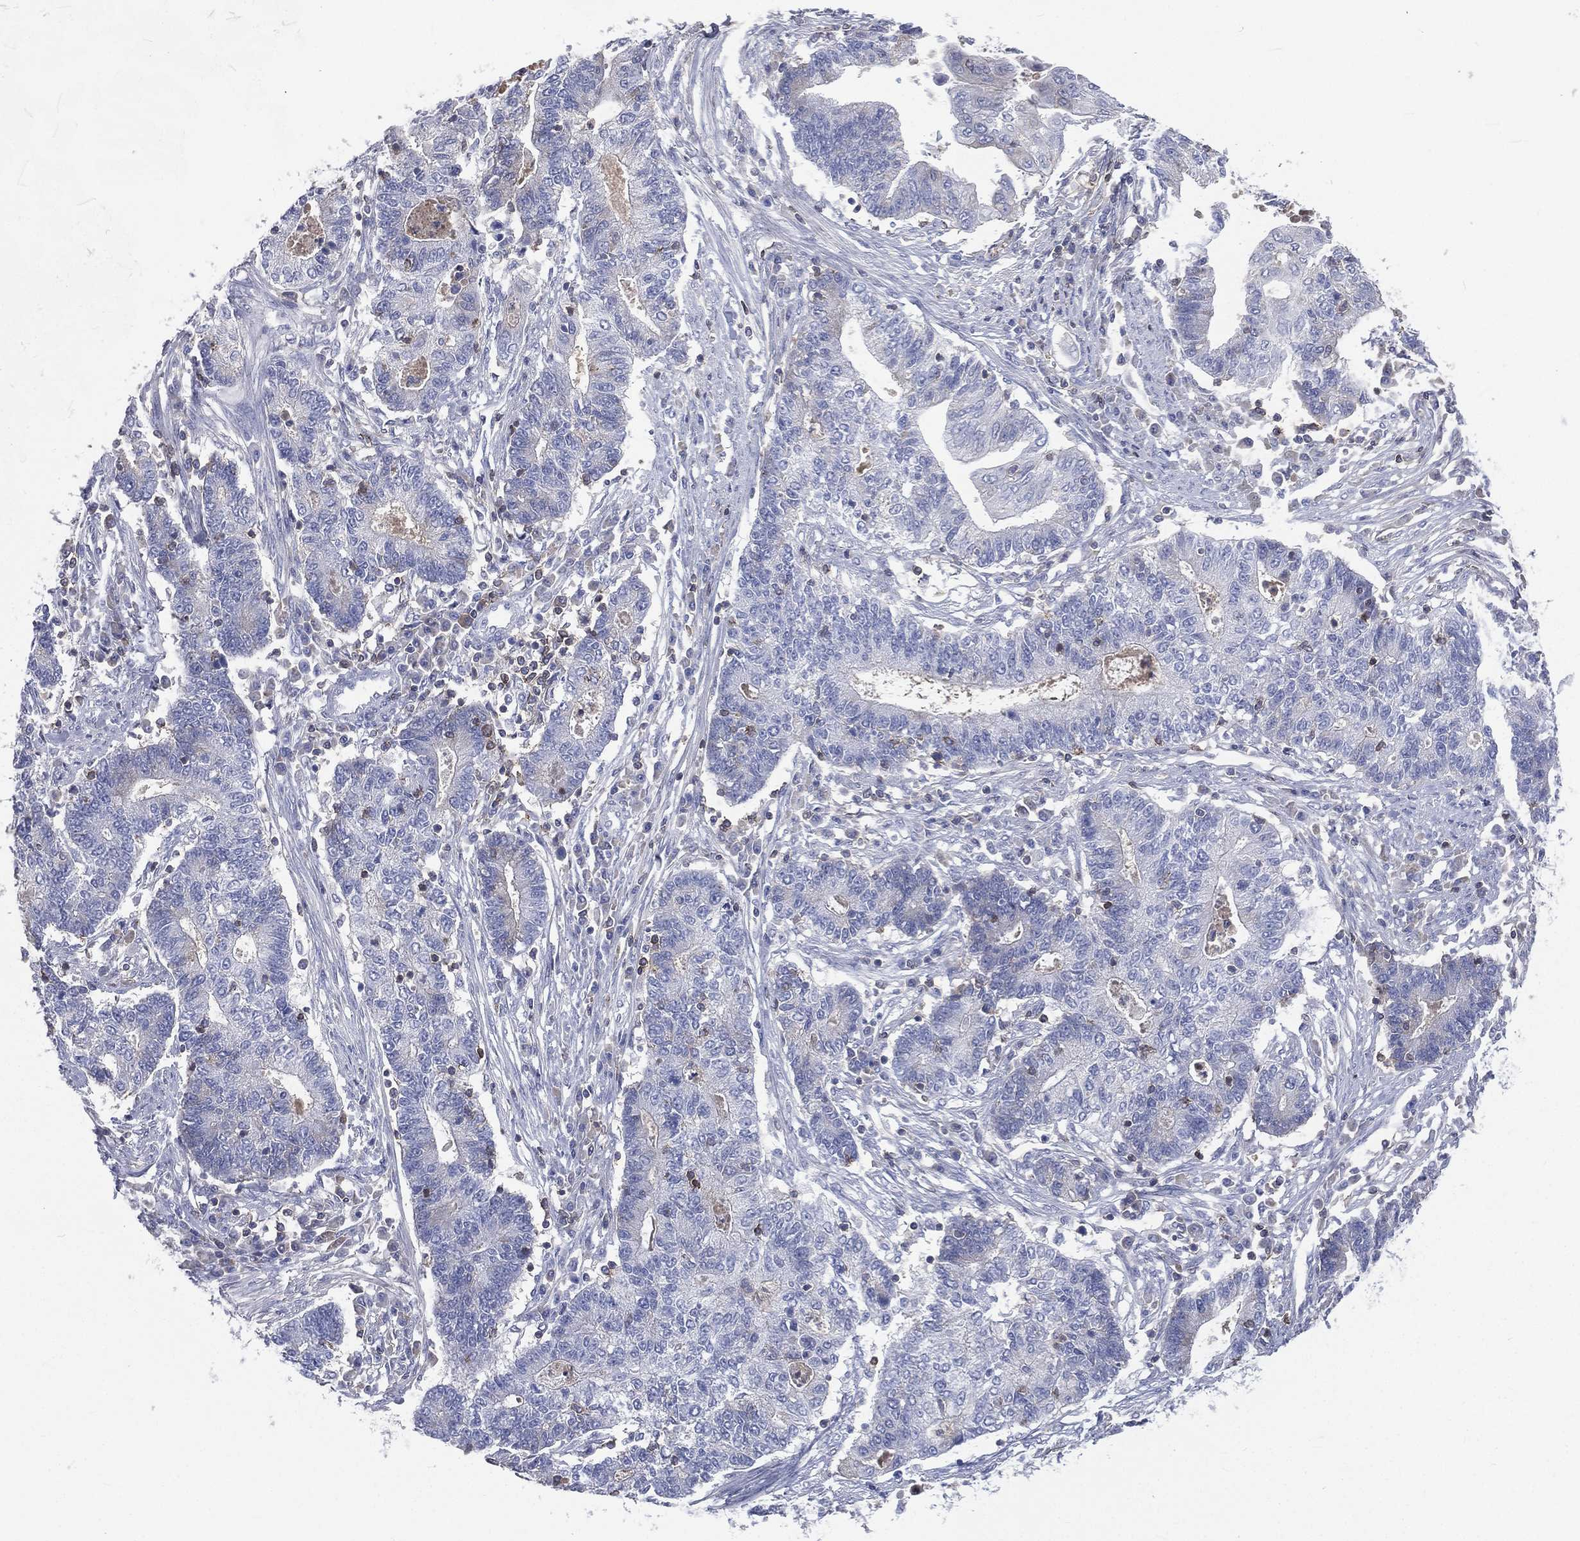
{"staining": {"intensity": "negative", "quantity": "none", "location": "none"}, "tissue": "endometrial cancer", "cell_type": "Tumor cells", "image_type": "cancer", "snomed": [{"axis": "morphology", "description": "Adenocarcinoma, NOS"}, {"axis": "topography", "description": "Uterus"}, {"axis": "topography", "description": "Endometrium"}], "caption": "DAB immunohistochemical staining of human endometrial cancer demonstrates no significant positivity in tumor cells.", "gene": "CD3D", "patient": {"sex": "female", "age": 54}}